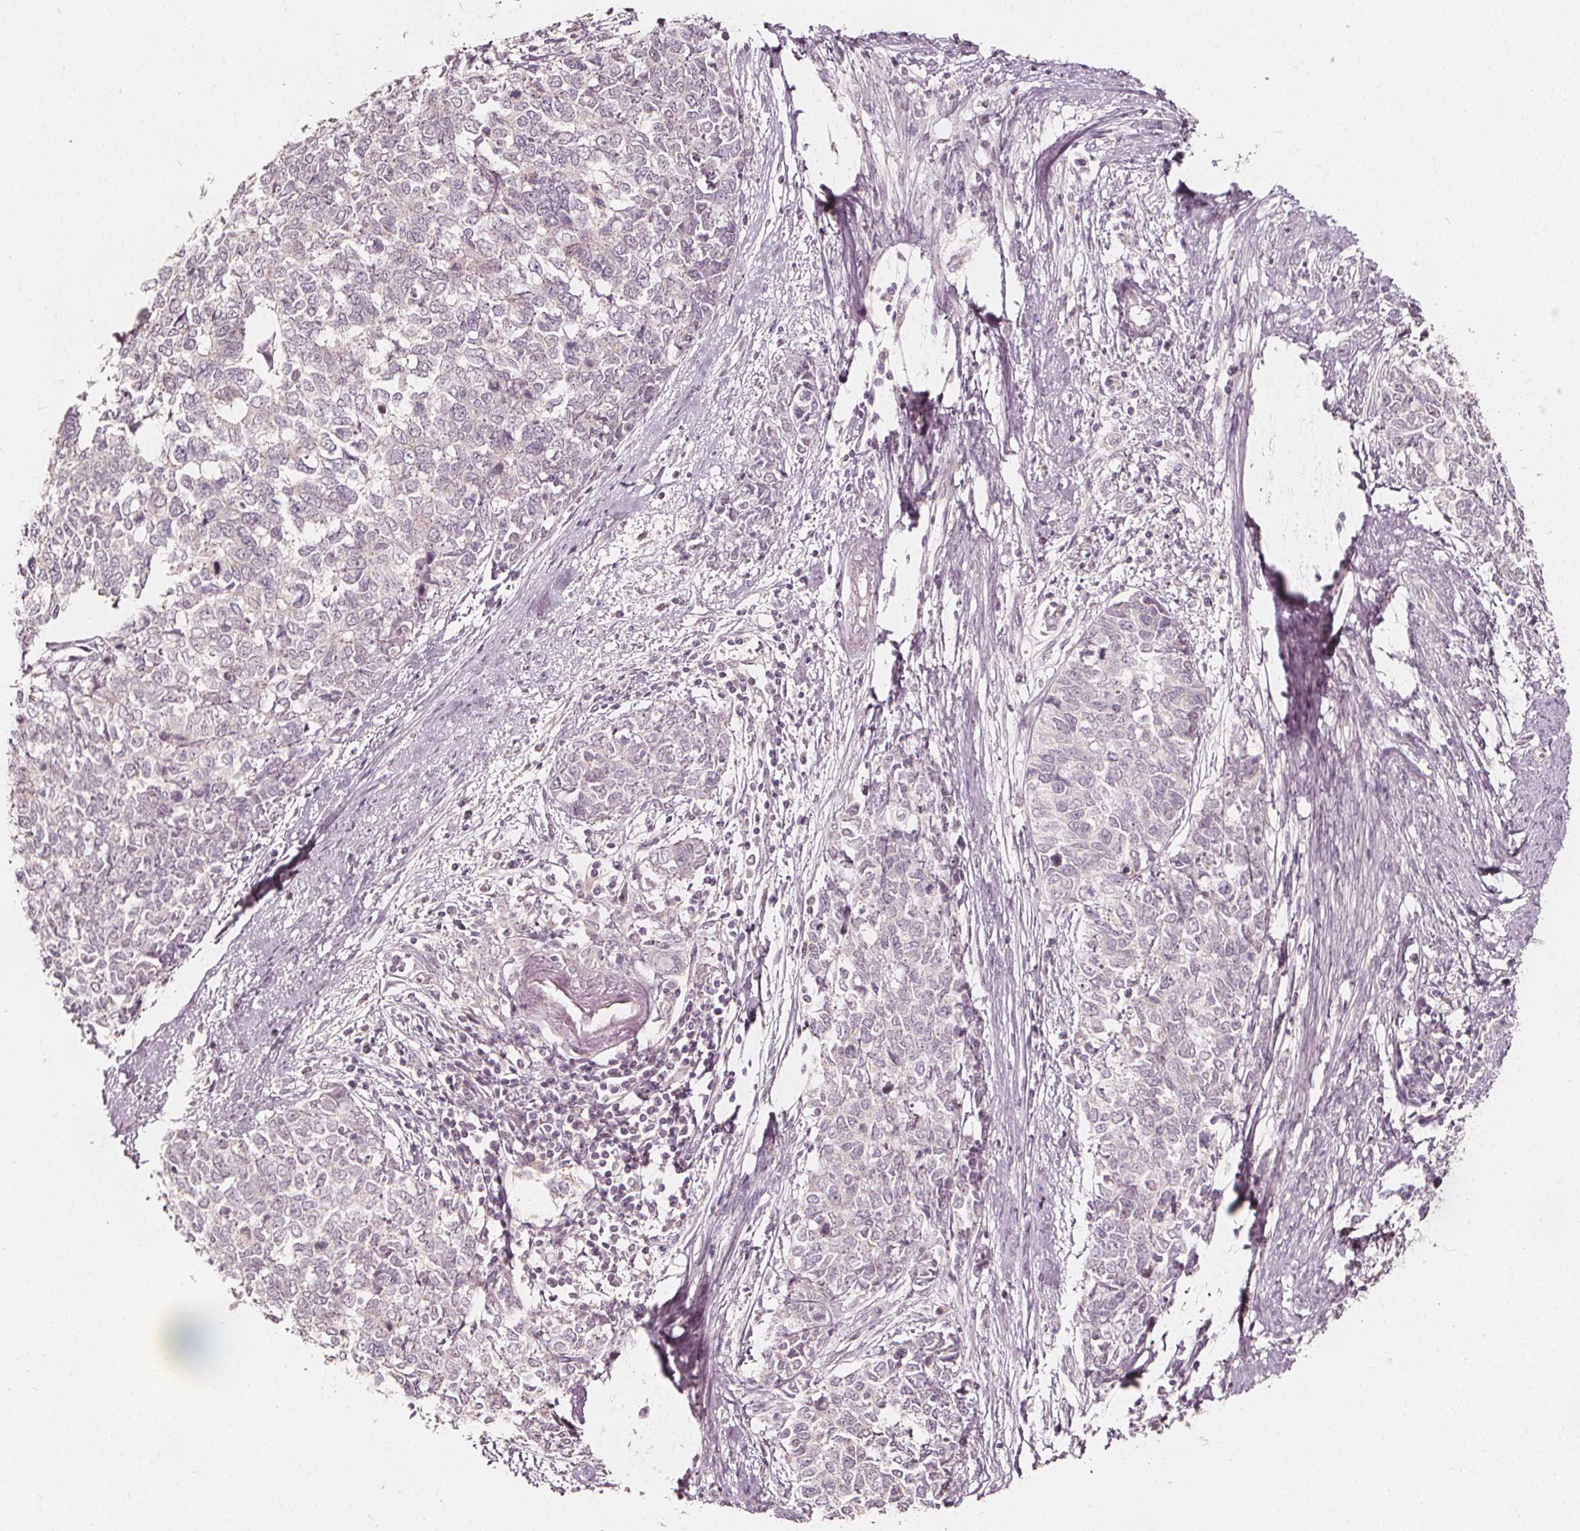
{"staining": {"intensity": "negative", "quantity": "none", "location": "none"}, "tissue": "cervical cancer", "cell_type": "Tumor cells", "image_type": "cancer", "snomed": [{"axis": "morphology", "description": "Adenocarcinoma, NOS"}, {"axis": "topography", "description": "Cervix"}], "caption": "Cervical cancer stained for a protein using IHC exhibits no expression tumor cells.", "gene": "NPC1L1", "patient": {"sex": "female", "age": 63}}